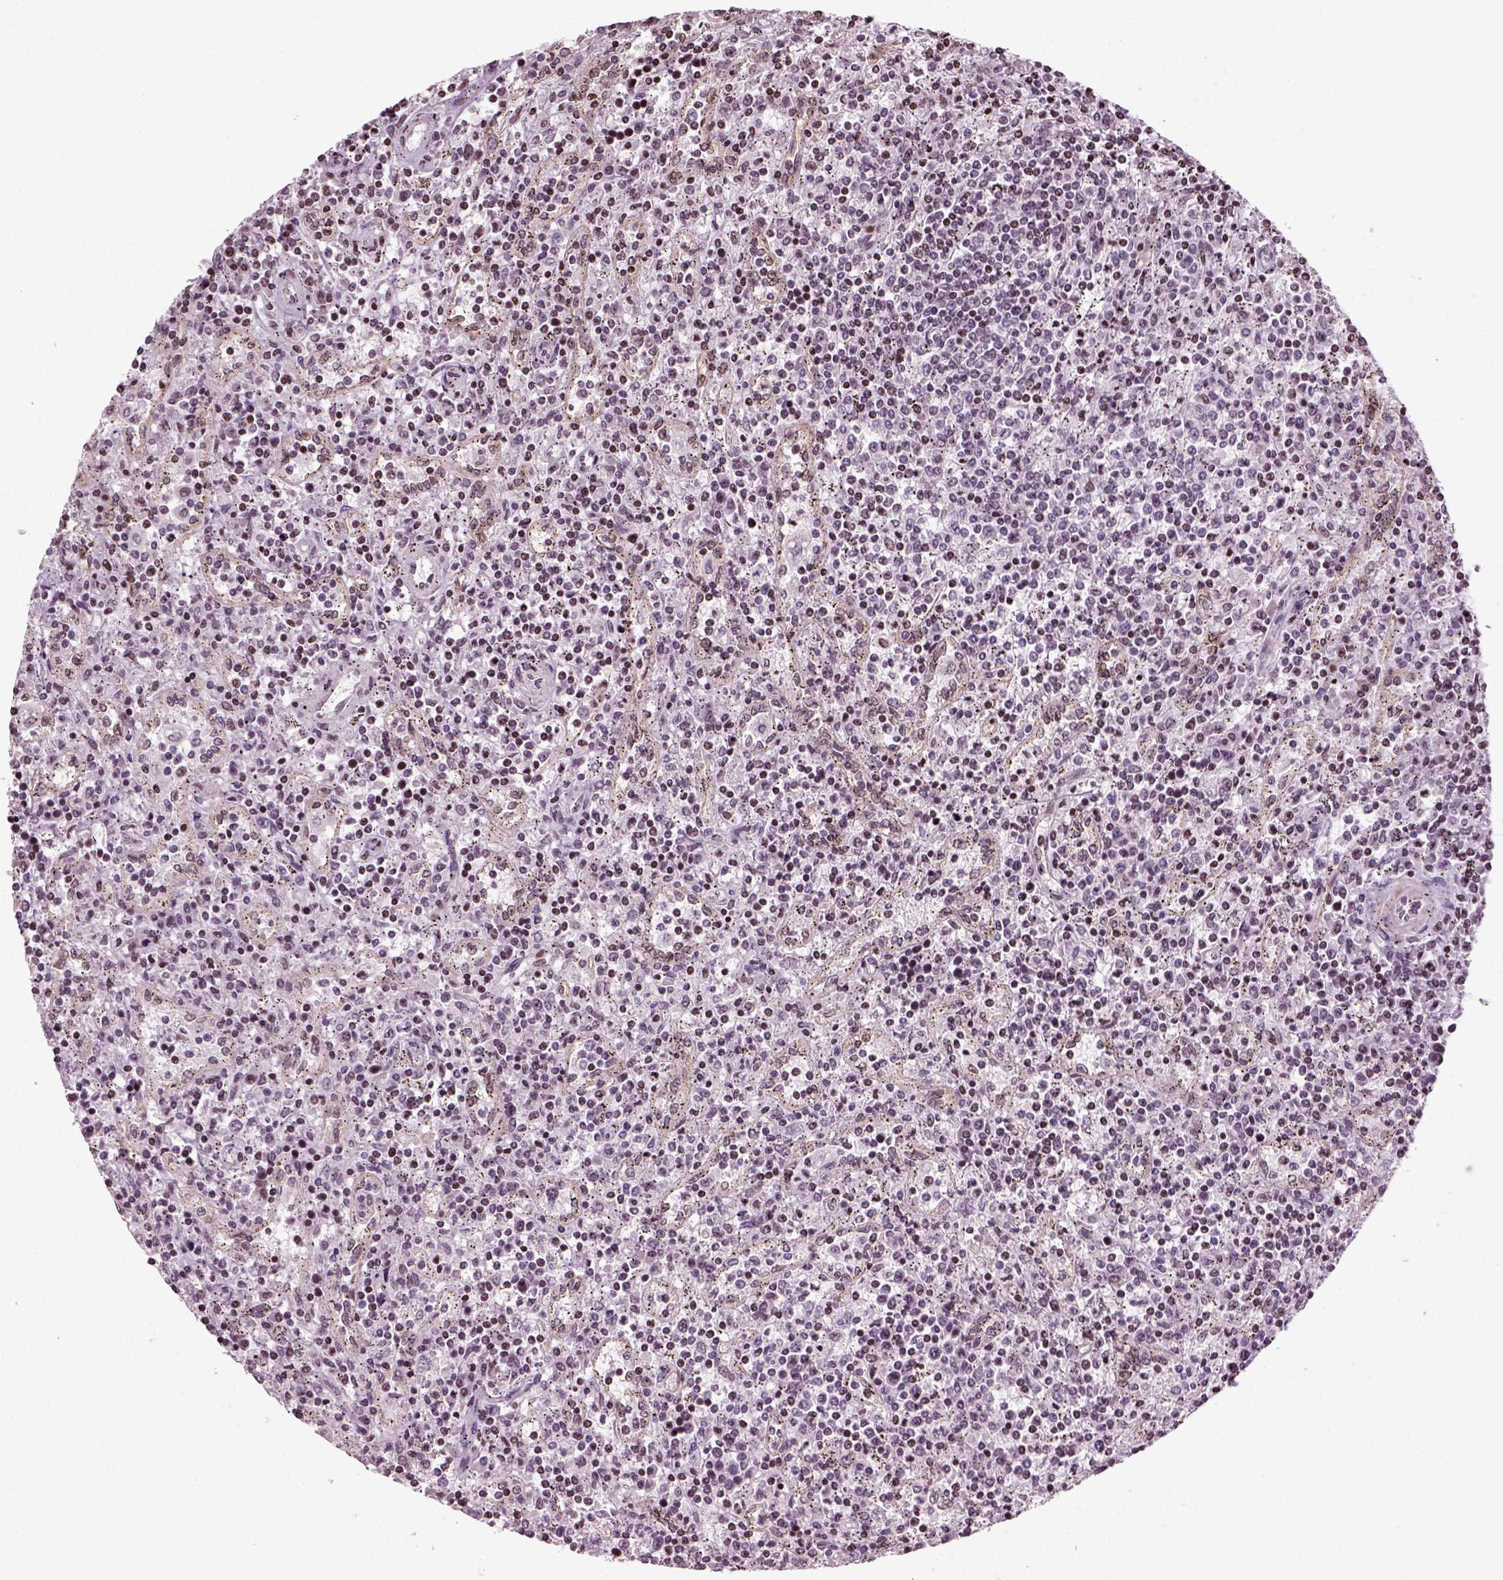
{"staining": {"intensity": "negative", "quantity": "none", "location": "none"}, "tissue": "lymphoma", "cell_type": "Tumor cells", "image_type": "cancer", "snomed": [{"axis": "morphology", "description": "Malignant lymphoma, non-Hodgkin's type, Low grade"}, {"axis": "topography", "description": "Spleen"}], "caption": "Histopathology image shows no protein positivity in tumor cells of malignant lymphoma, non-Hodgkin's type (low-grade) tissue.", "gene": "HEYL", "patient": {"sex": "male", "age": 62}}